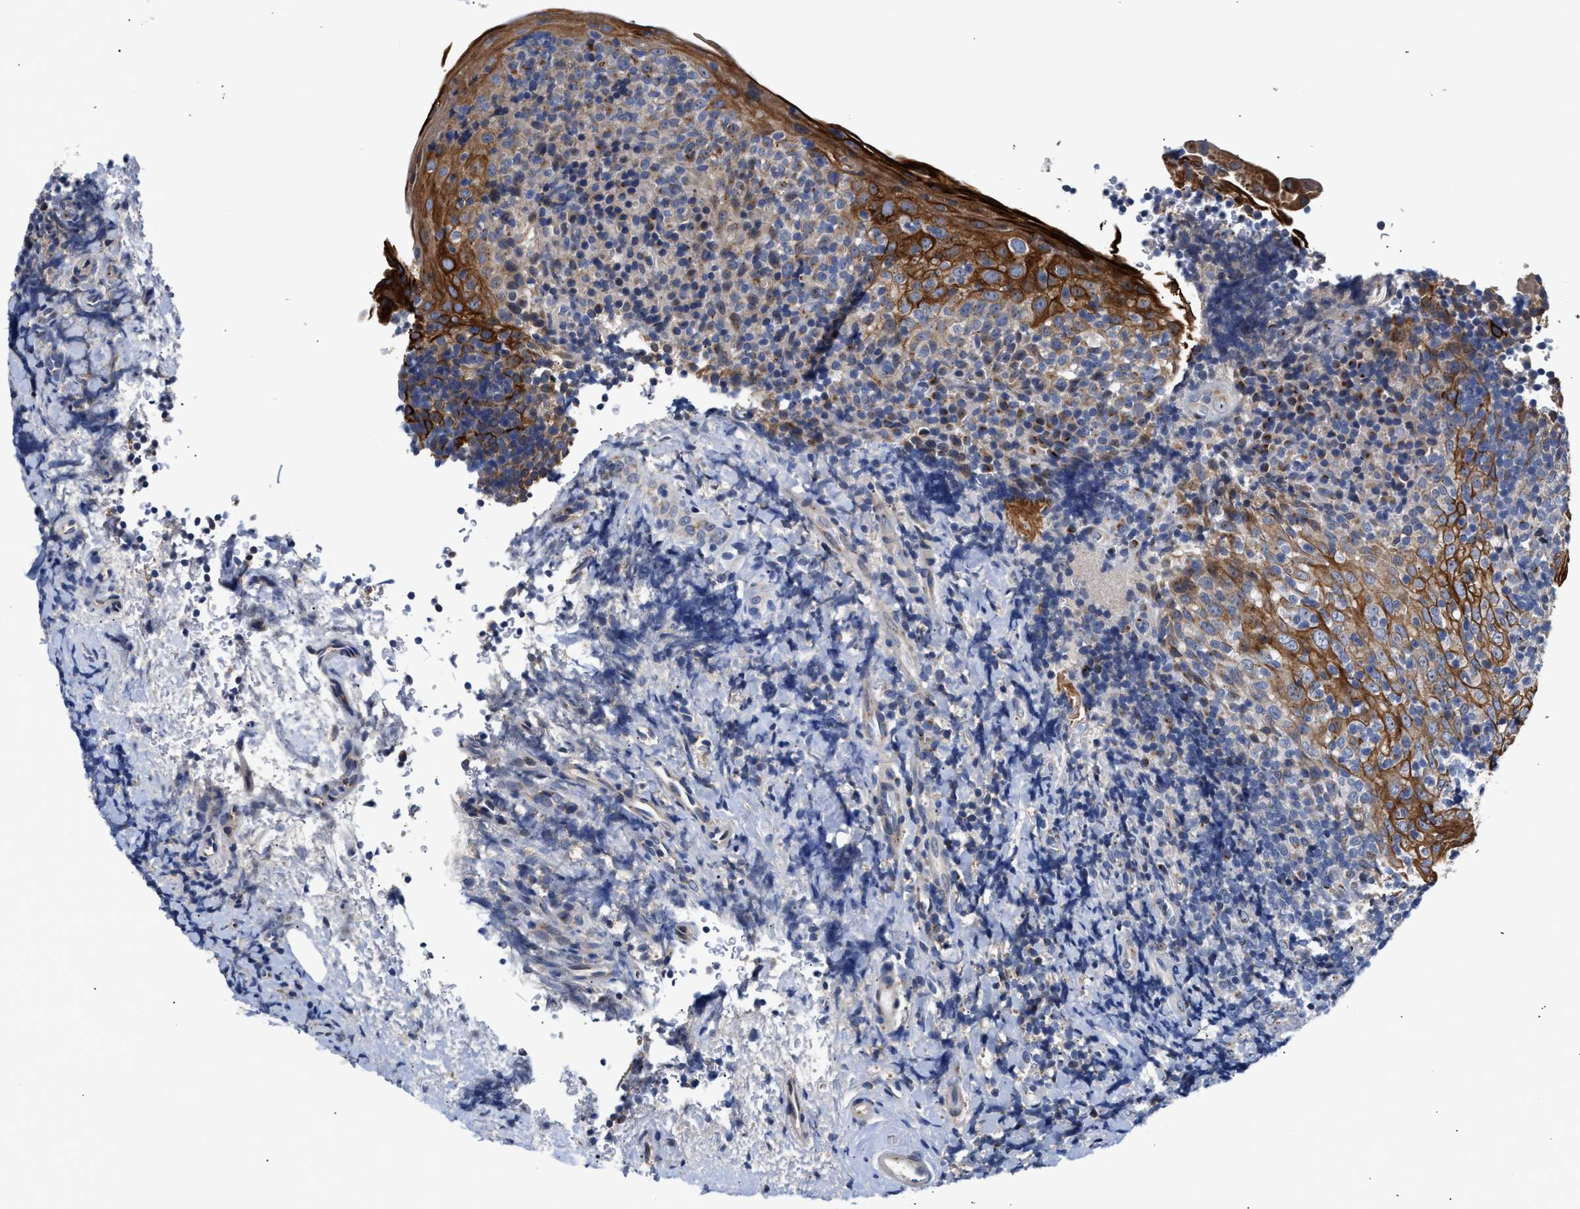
{"staining": {"intensity": "negative", "quantity": "none", "location": "none"}, "tissue": "tonsil", "cell_type": "Germinal center cells", "image_type": "normal", "snomed": [{"axis": "morphology", "description": "Normal tissue, NOS"}, {"axis": "topography", "description": "Tonsil"}], "caption": "Protein analysis of unremarkable tonsil shows no significant expression in germinal center cells.", "gene": "CCDC146", "patient": {"sex": "male", "age": 37}}